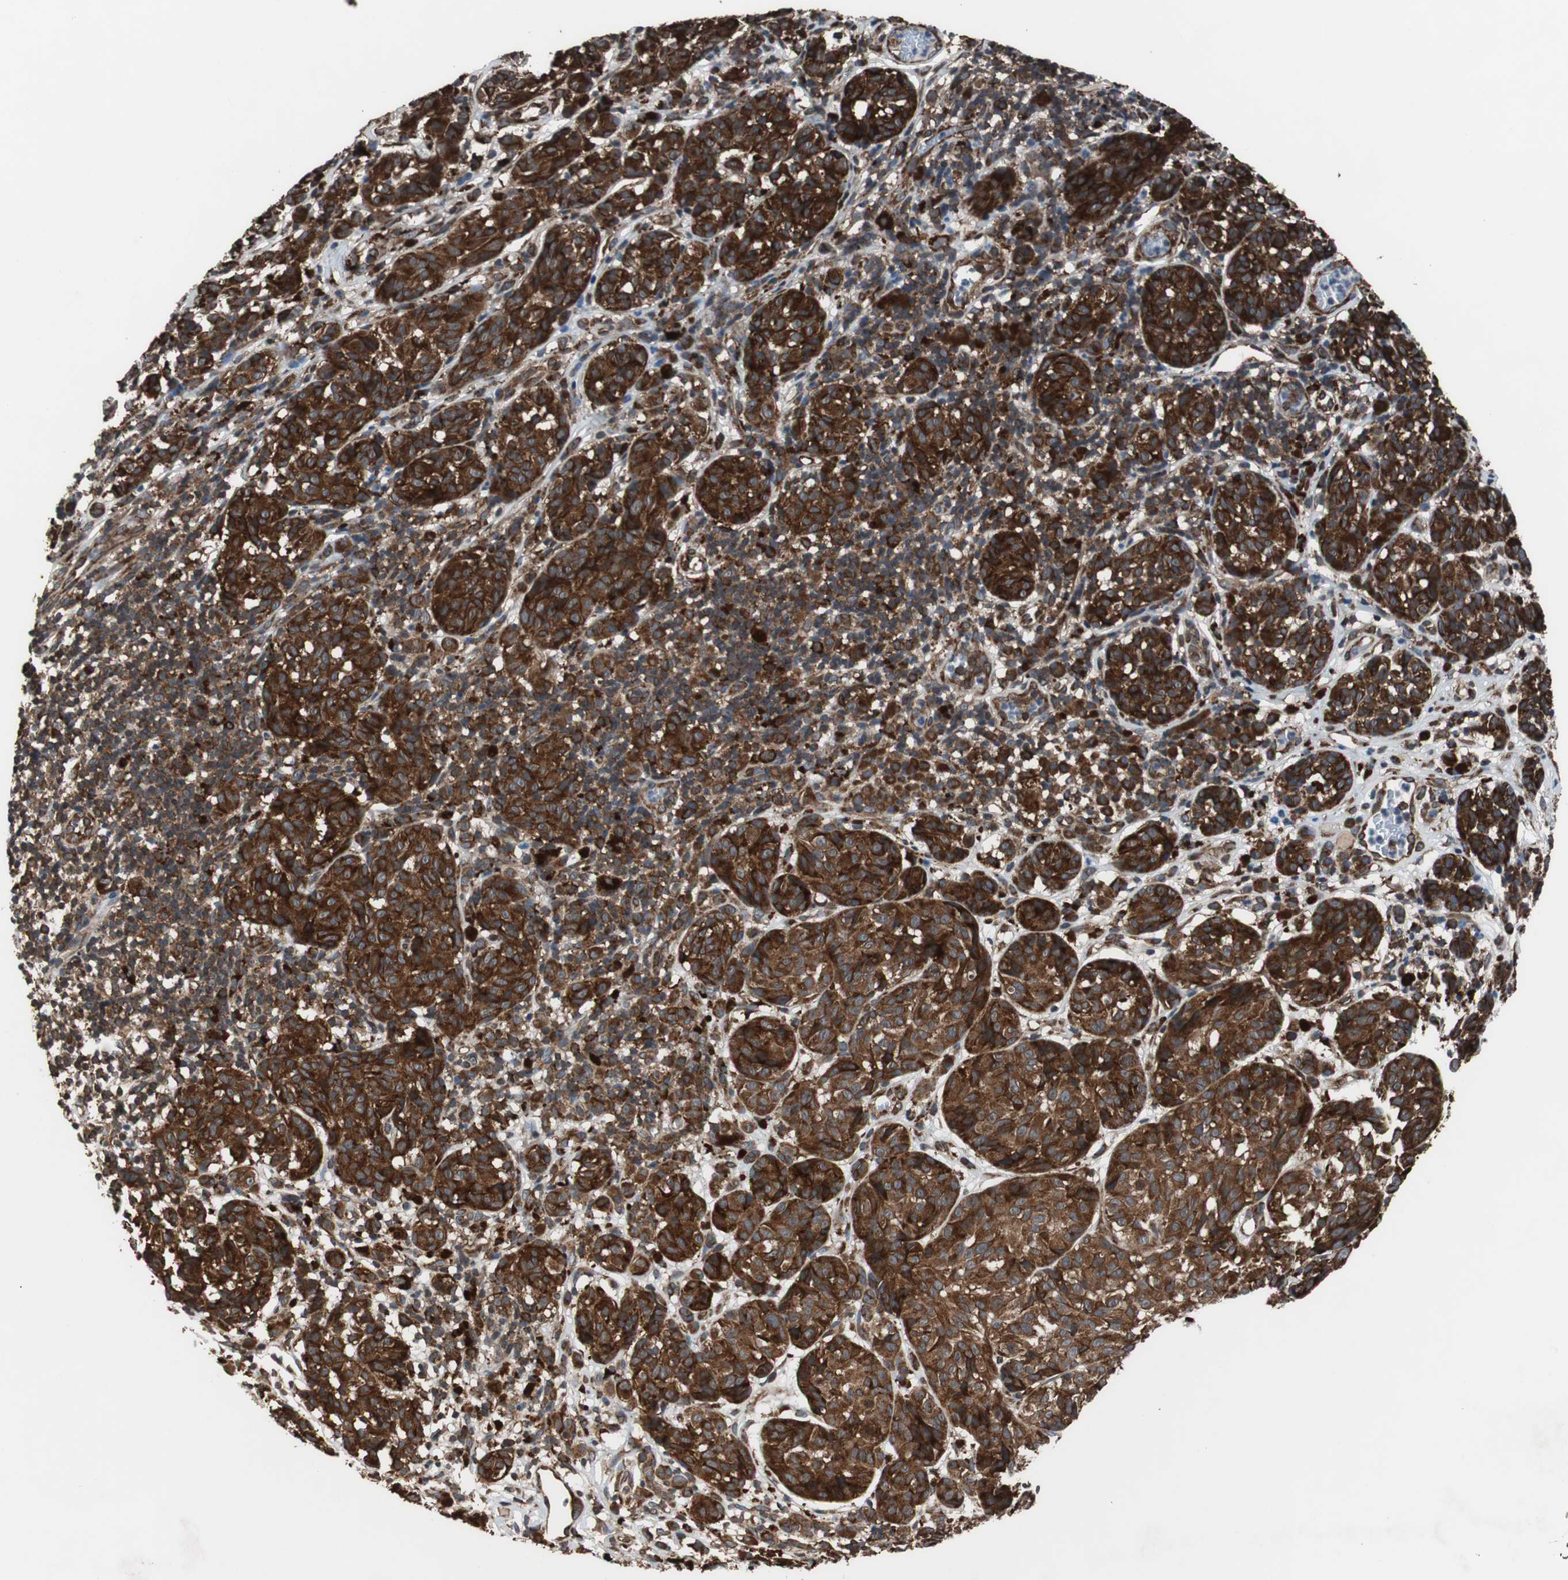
{"staining": {"intensity": "strong", "quantity": ">75%", "location": "cytoplasmic/membranous"}, "tissue": "melanoma", "cell_type": "Tumor cells", "image_type": "cancer", "snomed": [{"axis": "morphology", "description": "Malignant melanoma, NOS"}, {"axis": "topography", "description": "Skin"}], "caption": "Protein expression analysis of malignant melanoma displays strong cytoplasmic/membranous positivity in approximately >75% of tumor cells.", "gene": "USP10", "patient": {"sex": "female", "age": 46}}